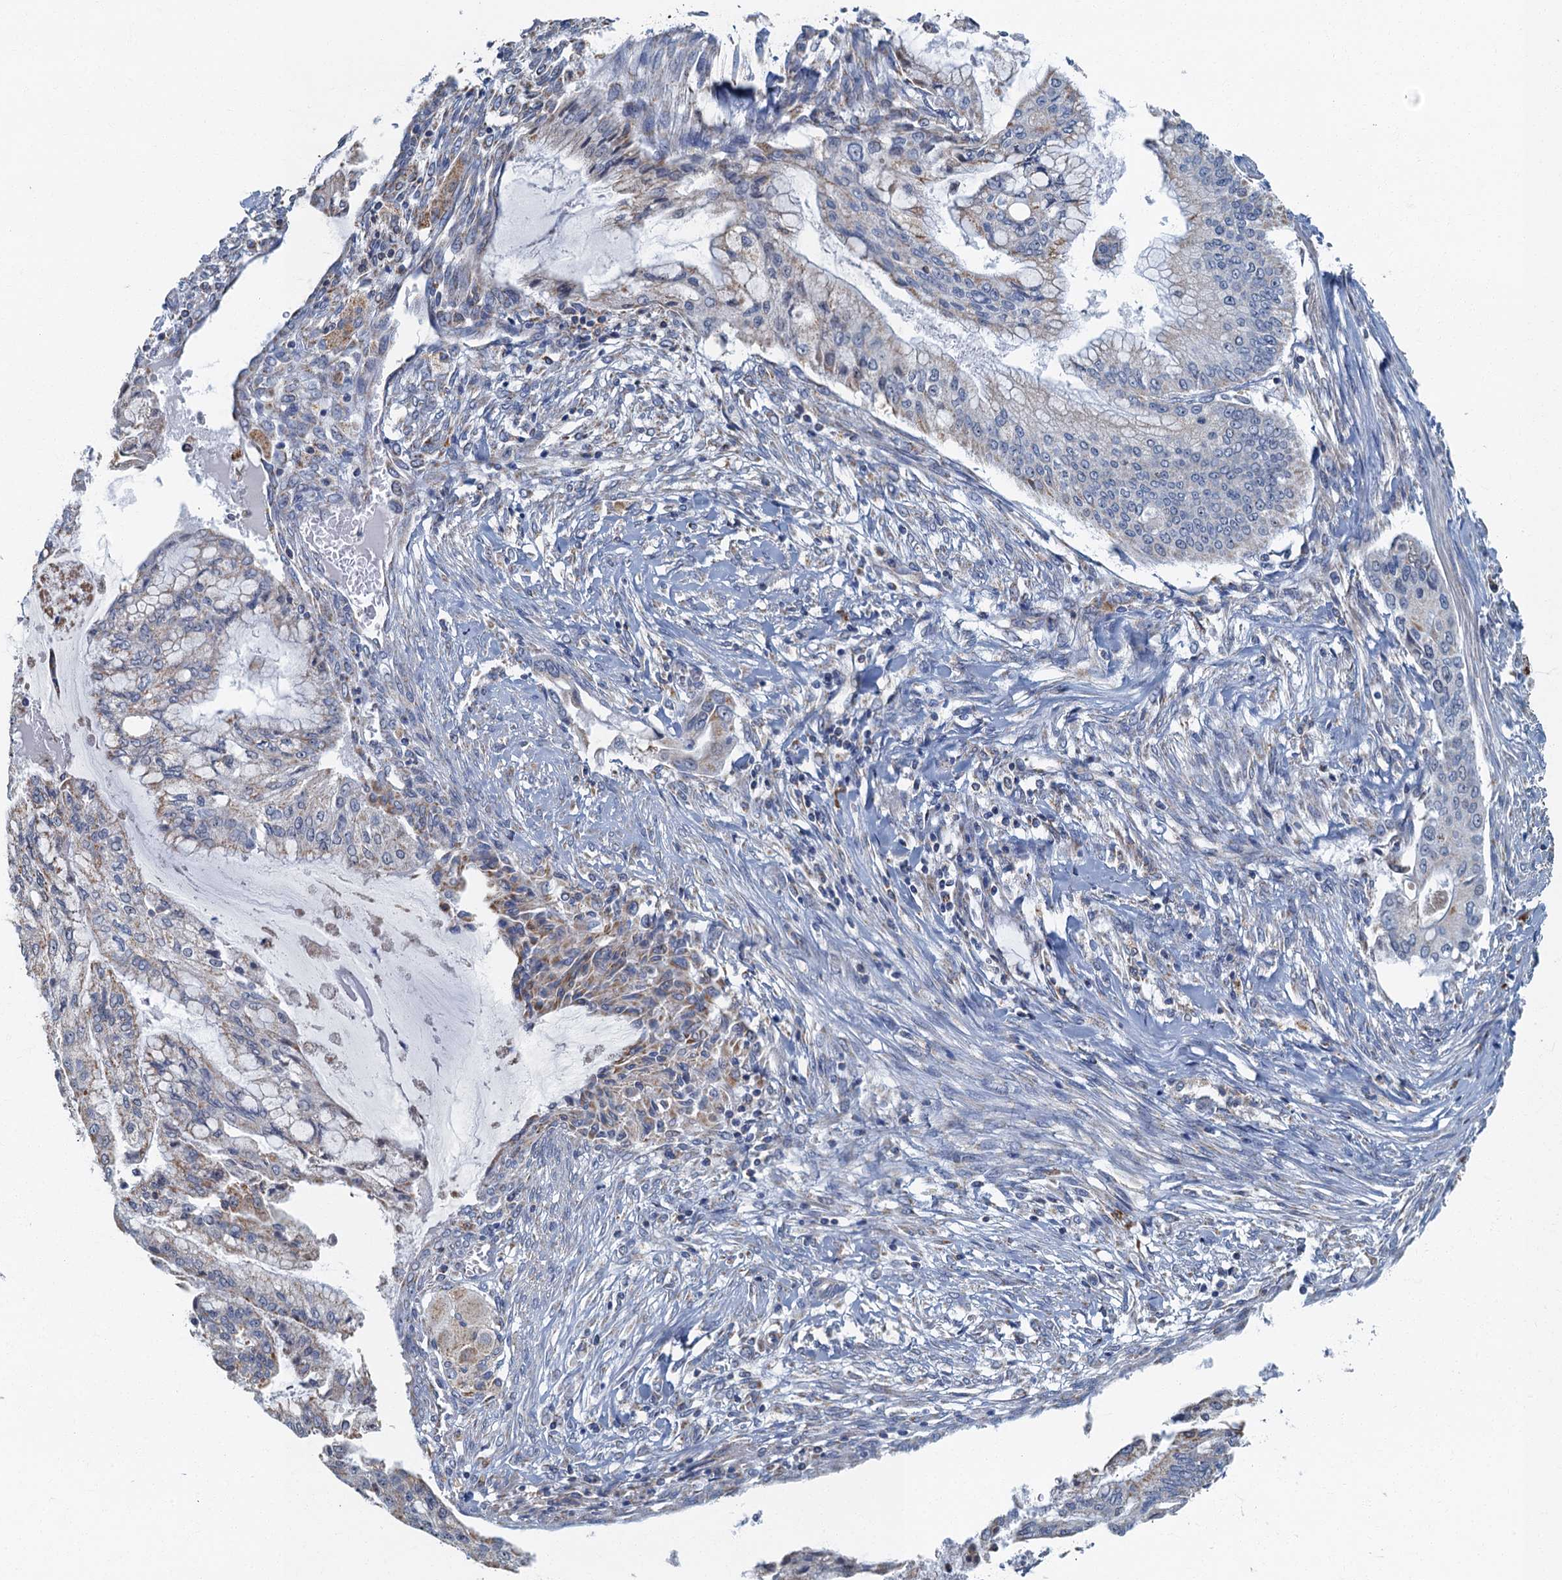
{"staining": {"intensity": "weak", "quantity": "<25%", "location": "cytoplasmic/membranous"}, "tissue": "pancreatic cancer", "cell_type": "Tumor cells", "image_type": "cancer", "snomed": [{"axis": "morphology", "description": "Adenocarcinoma, NOS"}, {"axis": "topography", "description": "Pancreas"}], "caption": "DAB immunohistochemical staining of pancreatic cancer reveals no significant staining in tumor cells. (DAB (3,3'-diaminobenzidine) immunohistochemistry with hematoxylin counter stain).", "gene": "RAD9B", "patient": {"sex": "male", "age": 46}}